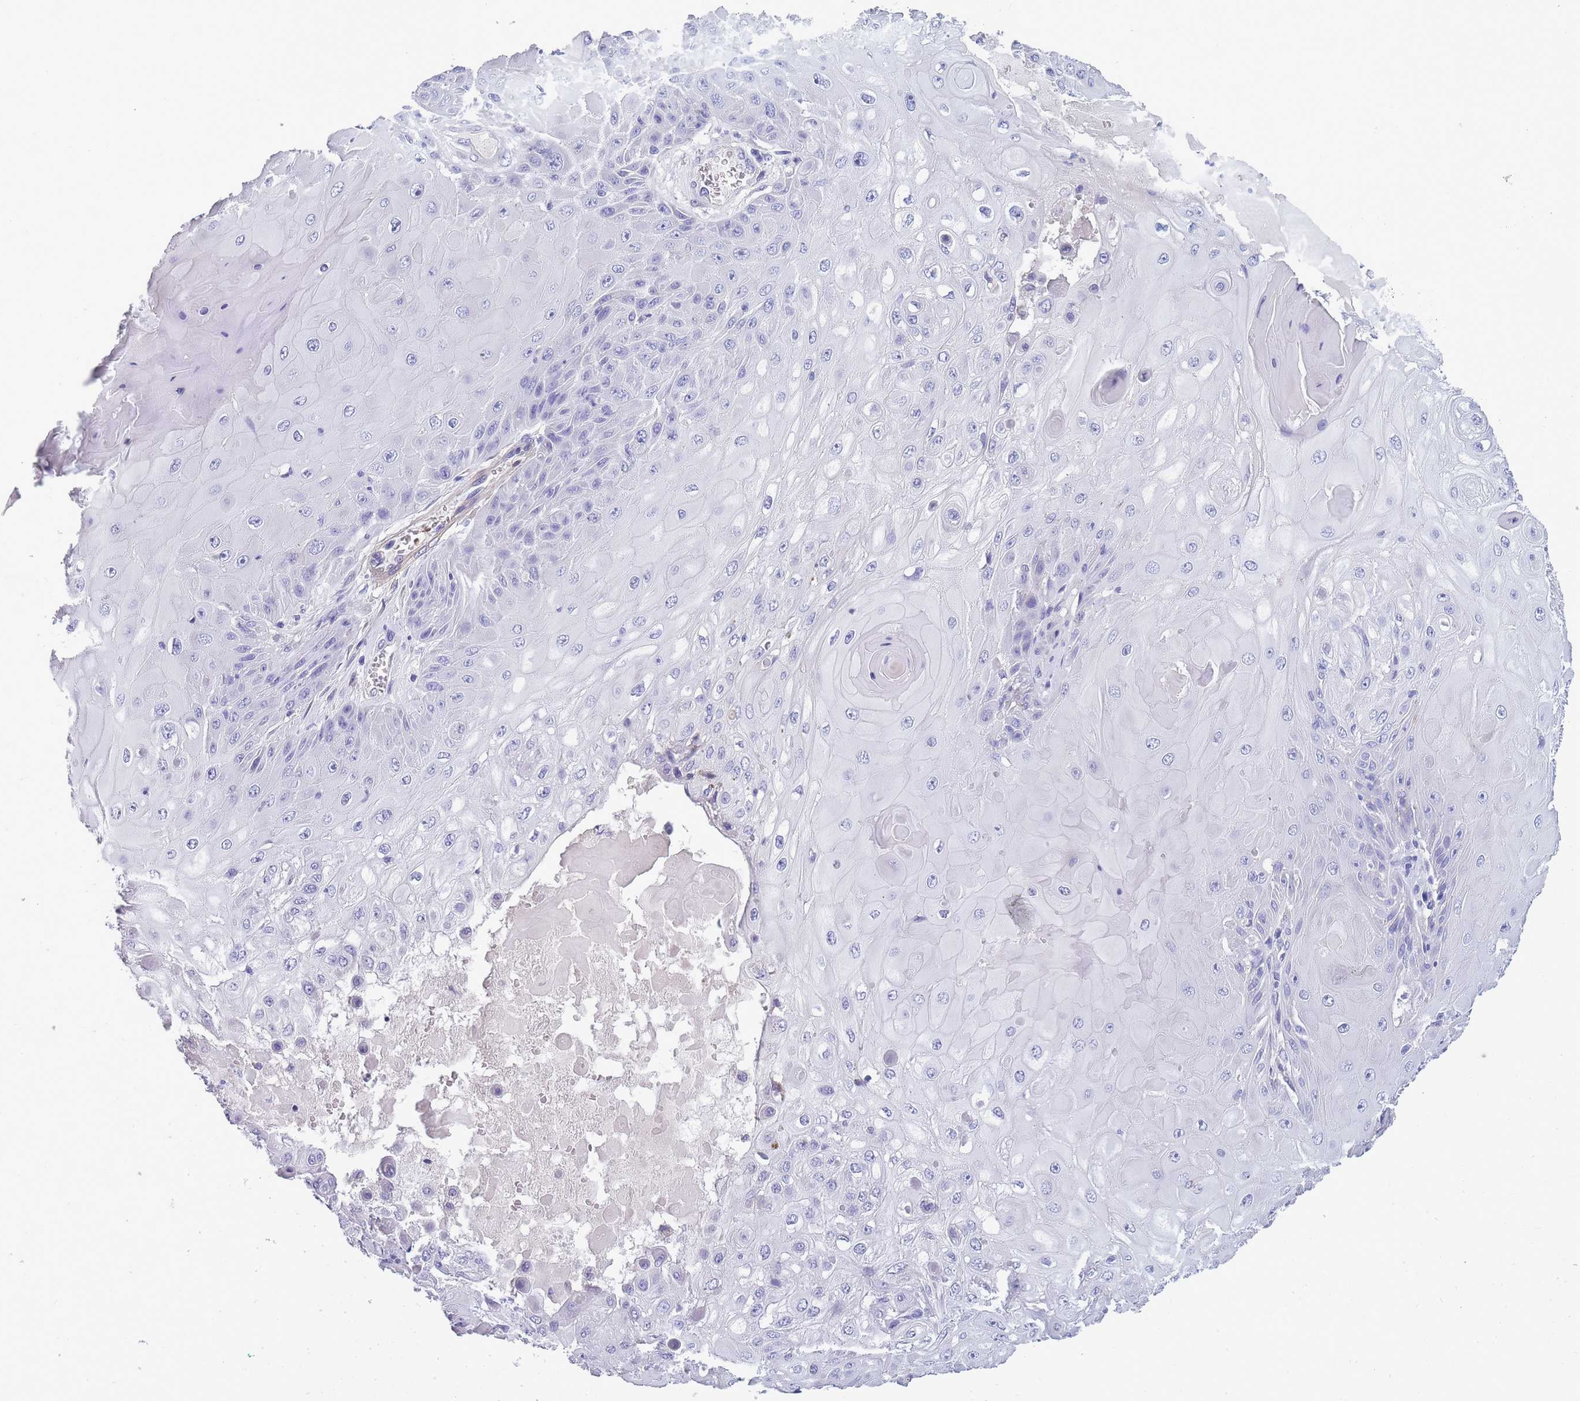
{"staining": {"intensity": "negative", "quantity": "none", "location": "none"}, "tissue": "skin cancer", "cell_type": "Tumor cells", "image_type": "cancer", "snomed": [{"axis": "morphology", "description": "Normal tissue, NOS"}, {"axis": "morphology", "description": "Squamous cell carcinoma, NOS"}, {"axis": "topography", "description": "Skin"}, {"axis": "topography", "description": "Cartilage tissue"}], "caption": "Human squamous cell carcinoma (skin) stained for a protein using immunohistochemistry (IHC) exhibits no positivity in tumor cells.", "gene": "OR4C5", "patient": {"sex": "female", "age": 79}}